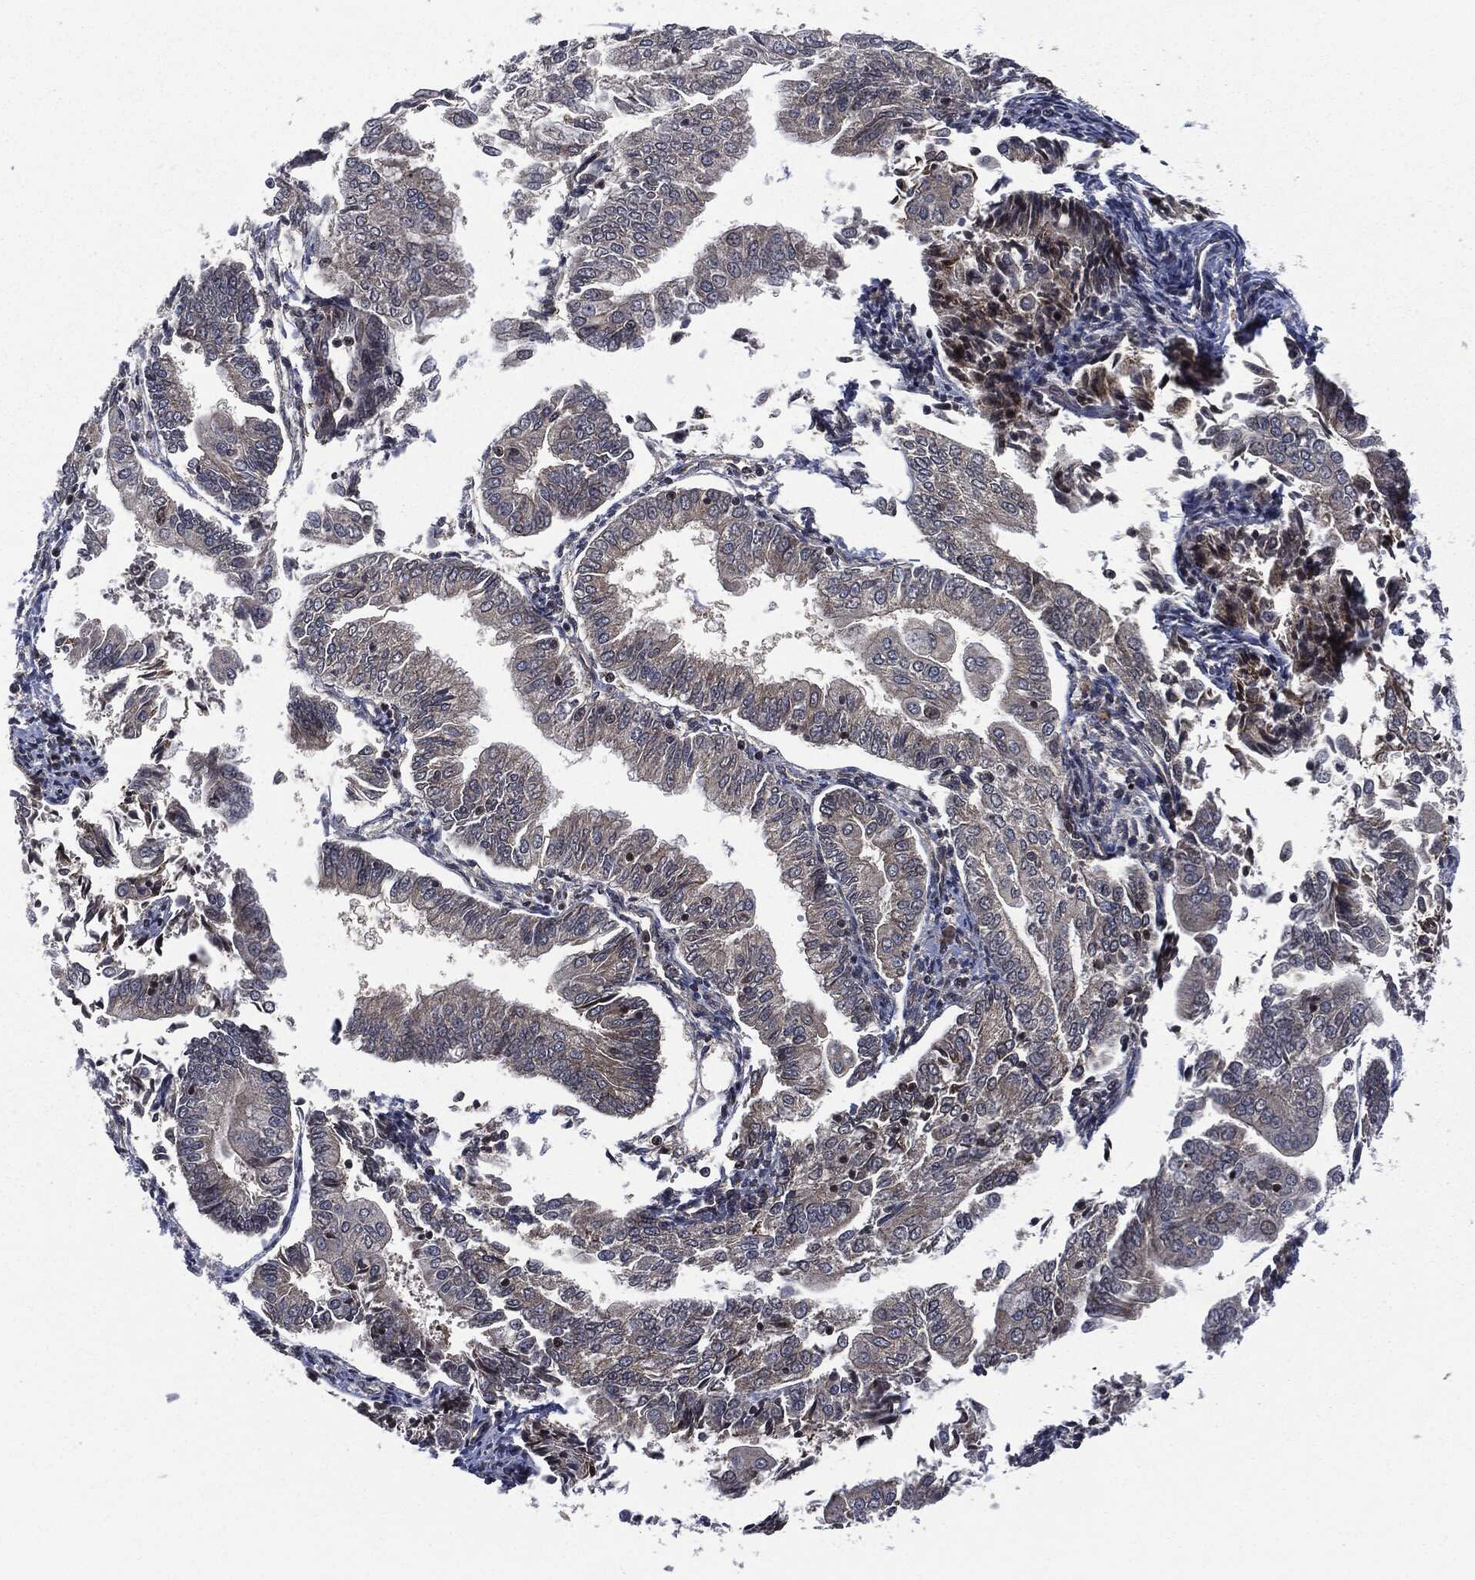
{"staining": {"intensity": "moderate", "quantity": "25%-75%", "location": "cytoplasmic/membranous"}, "tissue": "endometrial cancer", "cell_type": "Tumor cells", "image_type": "cancer", "snomed": [{"axis": "morphology", "description": "Adenocarcinoma, NOS"}, {"axis": "topography", "description": "Endometrium"}], "caption": "Immunohistochemical staining of endometrial adenocarcinoma displays medium levels of moderate cytoplasmic/membranous expression in approximately 25%-75% of tumor cells.", "gene": "HRAS", "patient": {"sex": "female", "age": 56}}